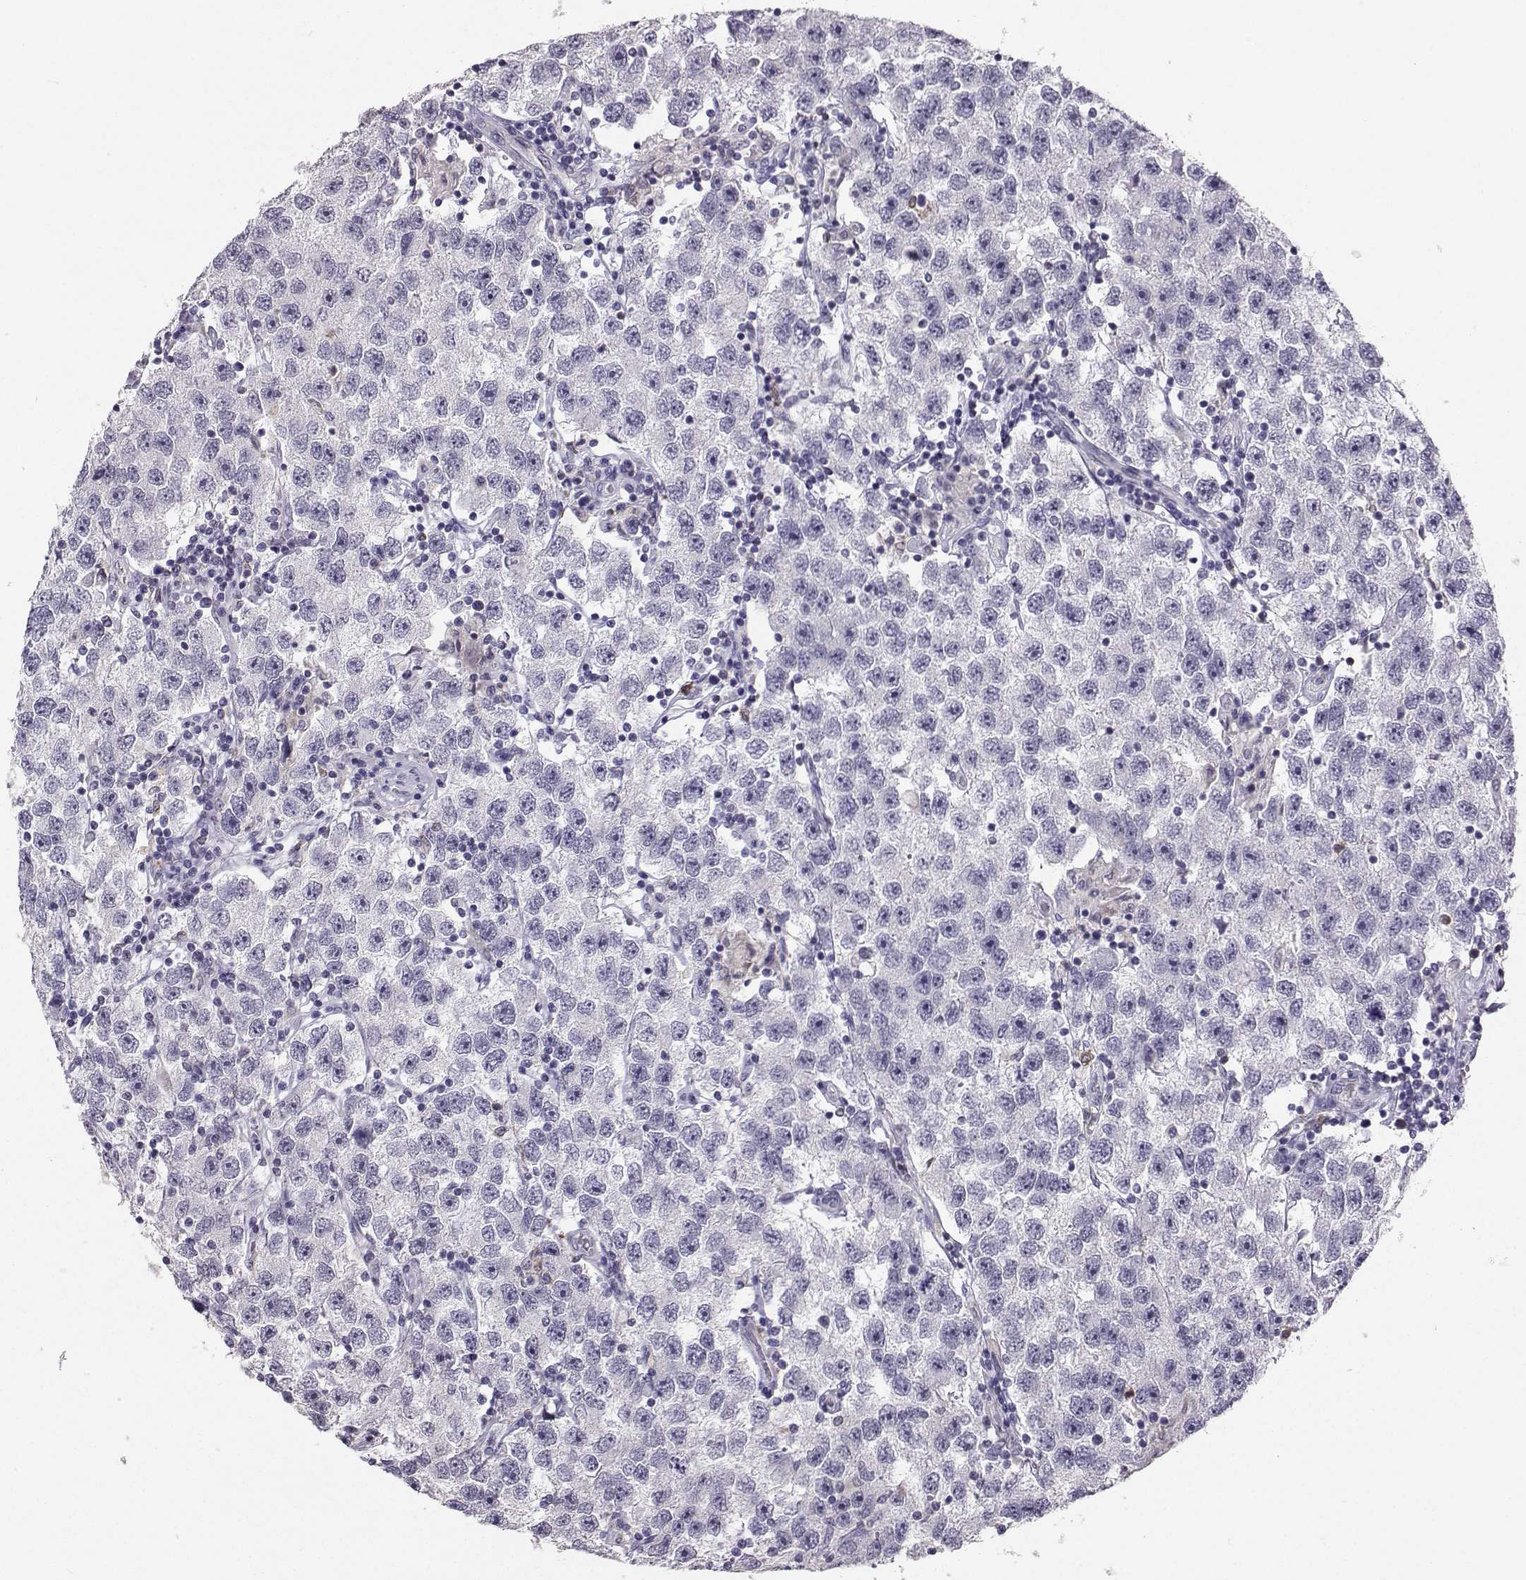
{"staining": {"intensity": "negative", "quantity": "none", "location": "none"}, "tissue": "testis cancer", "cell_type": "Tumor cells", "image_type": "cancer", "snomed": [{"axis": "morphology", "description": "Seminoma, NOS"}, {"axis": "topography", "description": "Testis"}], "caption": "The immunohistochemistry (IHC) micrograph has no significant staining in tumor cells of seminoma (testis) tissue. The staining is performed using DAB (3,3'-diaminobenzidine) brown chromogen with nuclei counter-stained in using hematoxylin.", "gene": "TBR1", "patient": {"sex": "male", "age": 26}}